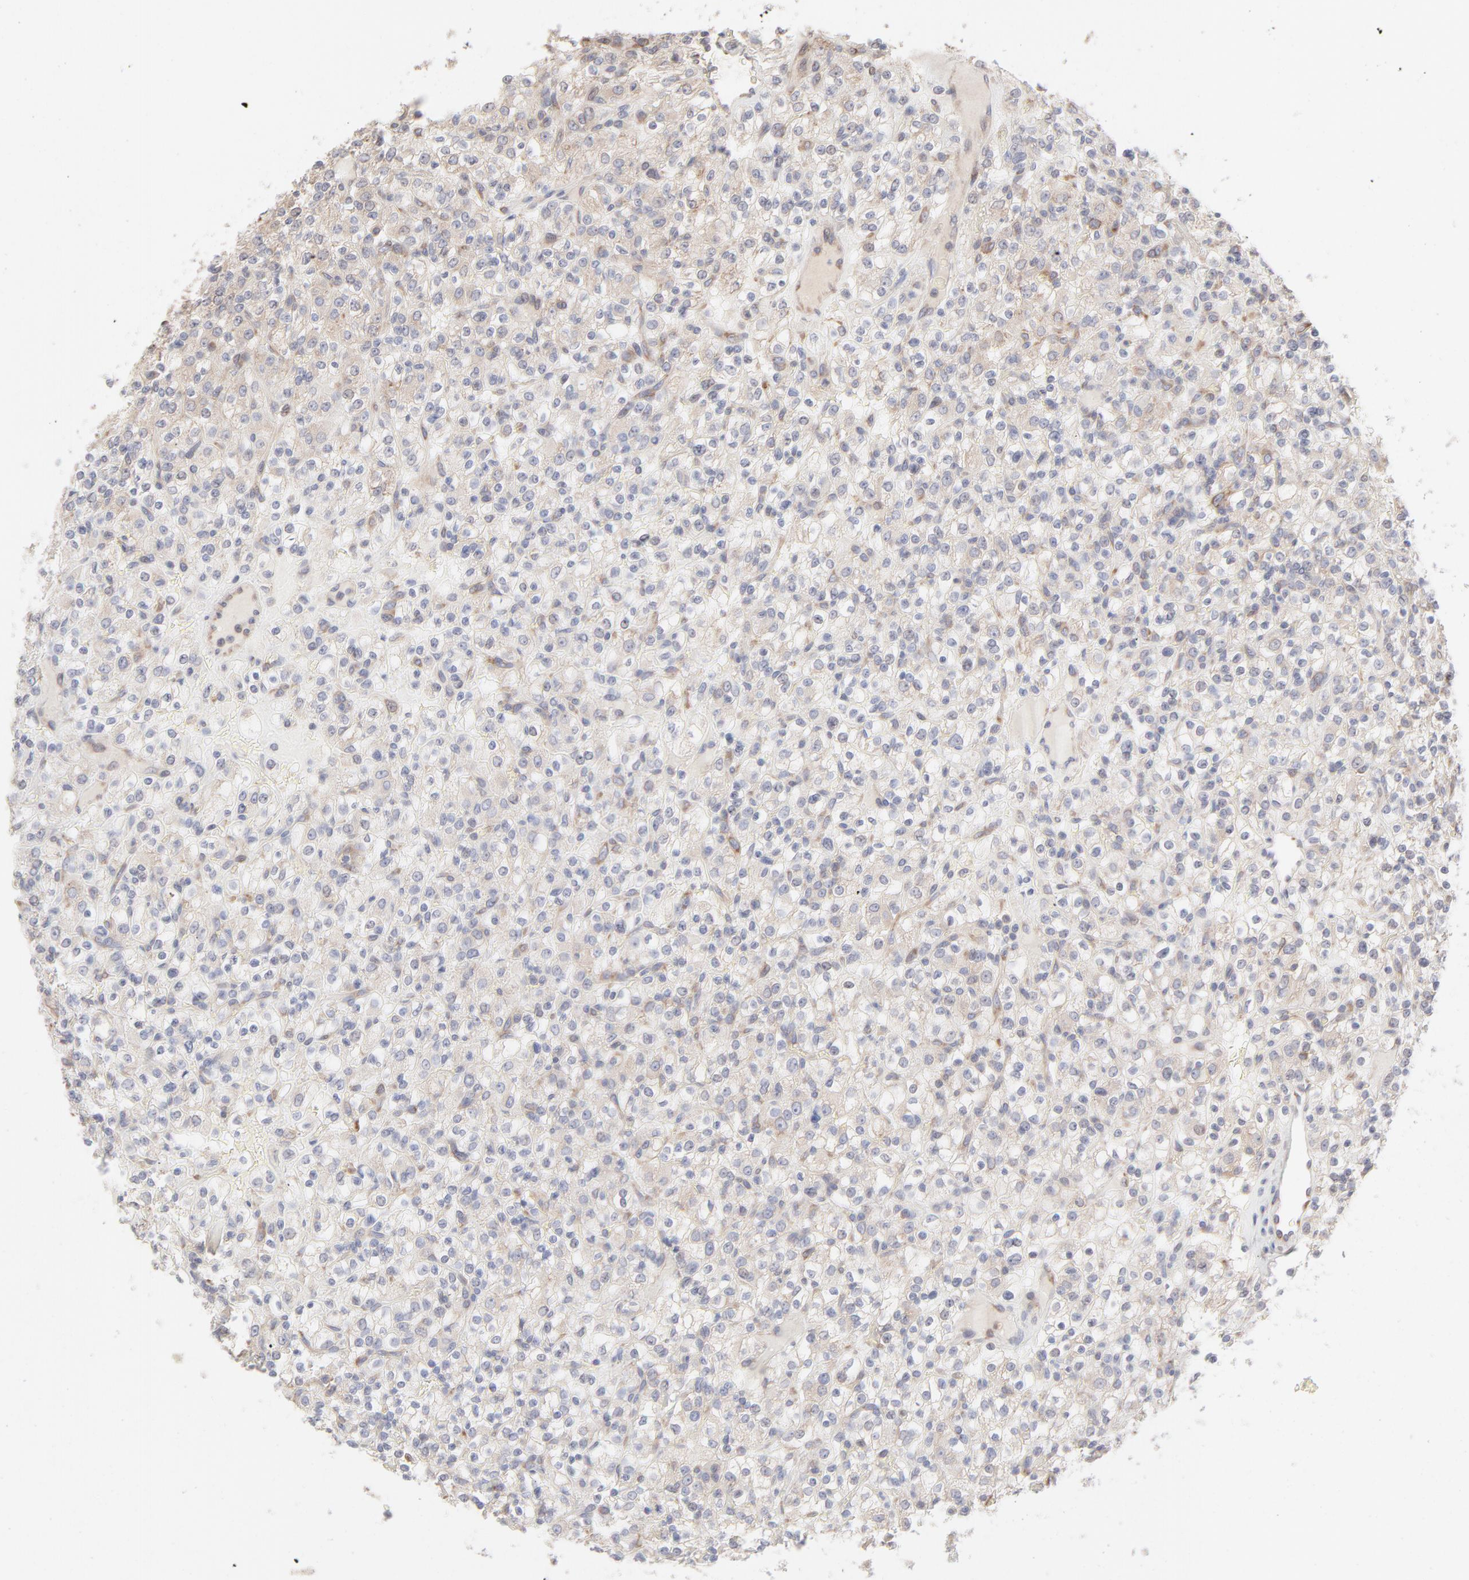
{"staining": {"intensity": "weak", "quantity": "<25%", "location": "cytoplasmic/membranous"}, "tissue": "renal cancer", "cell_type": "Tumor cells", "image_type": "cancer", "snomed": [{"axis": "morphology", "description": "Normal tissue, NOS"}, {"axis": "morphology", "description": "Adenocarcinoma, NOS"}, {"axis": "topography", "description": "Kidney"}], "caption": "Immunohistochemistry micrograph of human renal cancer stained for a protein (brown), which demonstrates no staining in tumor cells.", "gene": "RPS21", "patient": {"sex": "female", "age": 72}}